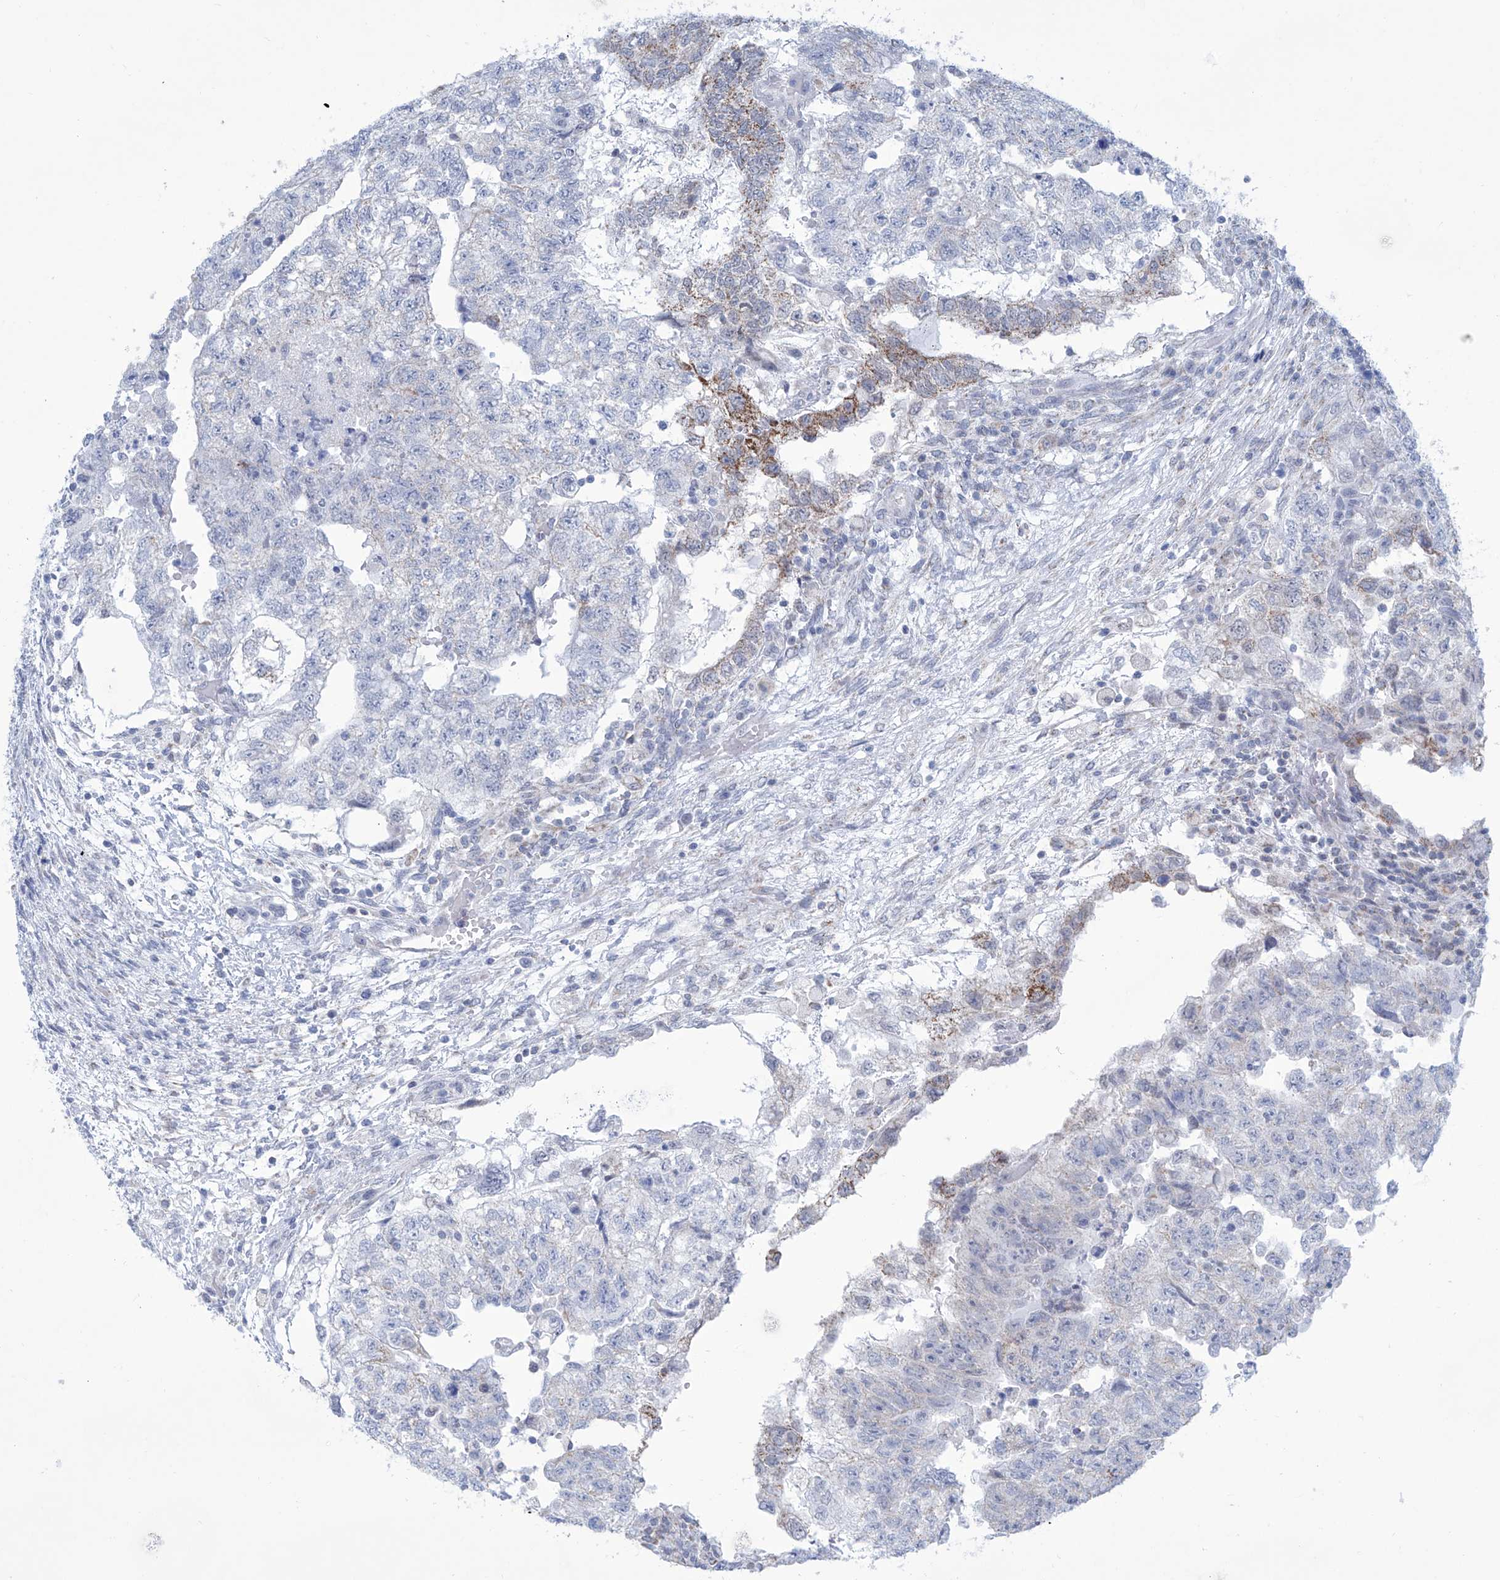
{"staining": {"intensity": "moderate", "quantity": "<25%", "location": "cytoplasmic/membranous"}, "tissue": "testis cancer", "cell_type": "Tumor cells", "image_type": "cancer", "snomed": [{"axis": "morphology", "description": "Carcinoma, Embryonal, NOS"}, {"axis": "topography", "description": "Testis"}], "caption": "Human embryonal carcinoma (testis) stained with a brown dye demonstrates moderate cytoplasmic/membranous positive expression in about <25% of tumor cells.", "gene": "ALDH6A1", "patient": {"sex": "male", "age": 36}}